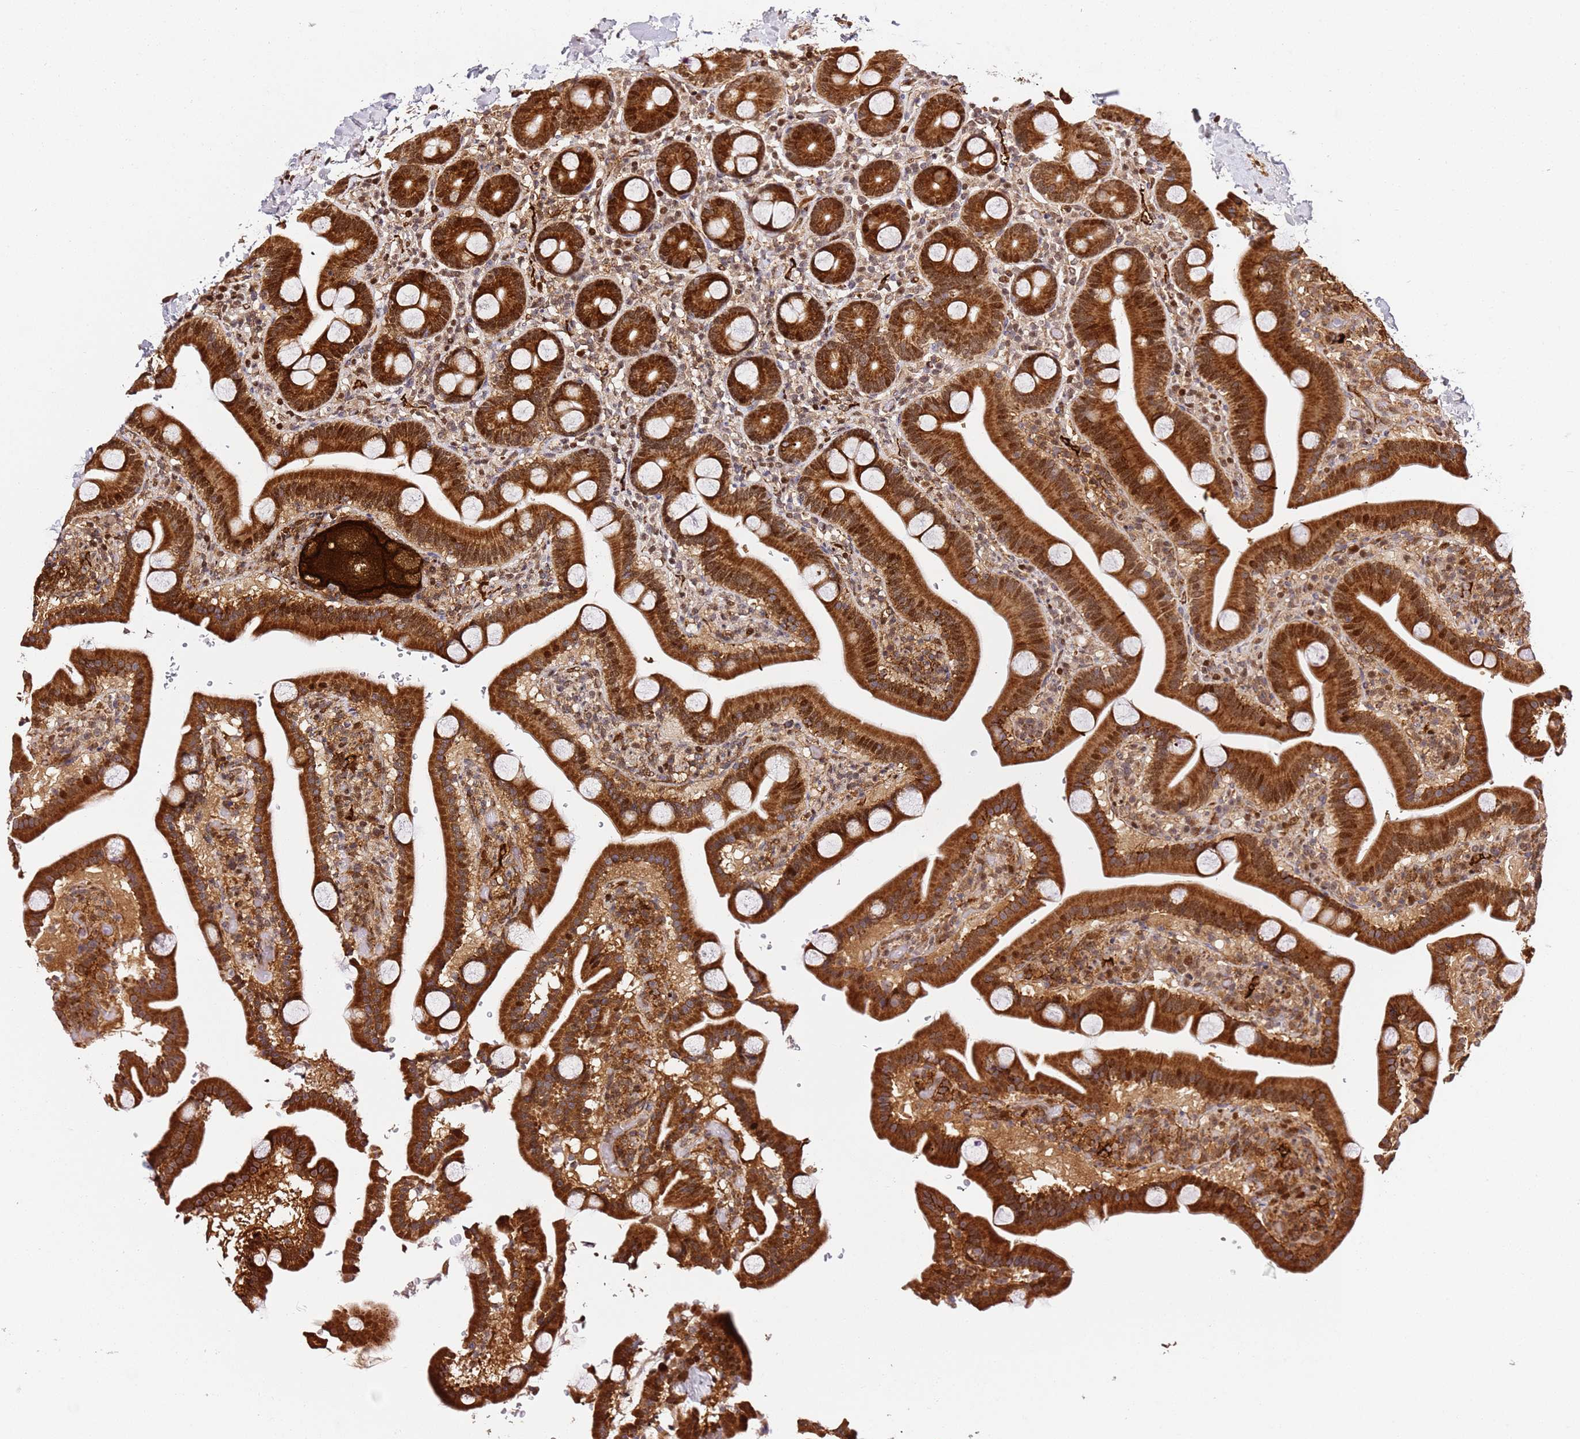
{"staining": {"intensity": "strong", "quantity": ">75%", "location": "cytoplasmic/membranous,nuclear"}, "tissue": "duodenum", "cell_type": "Glandular cells", "image_type": "normal", "snomed": [{"axis": "morphology", "description": "Normal tissue, NOS"}, {"axis": "topography", "description": "Duodenum"}], "caption": "Brown immunohistochemical staining in unremarkable duodenum shows strong cytoplasmic/membranous,nuclear staining in about >75% of glandular cells.", "gene": "SMOX", "patient": {"sex": "male", "age": 55}}